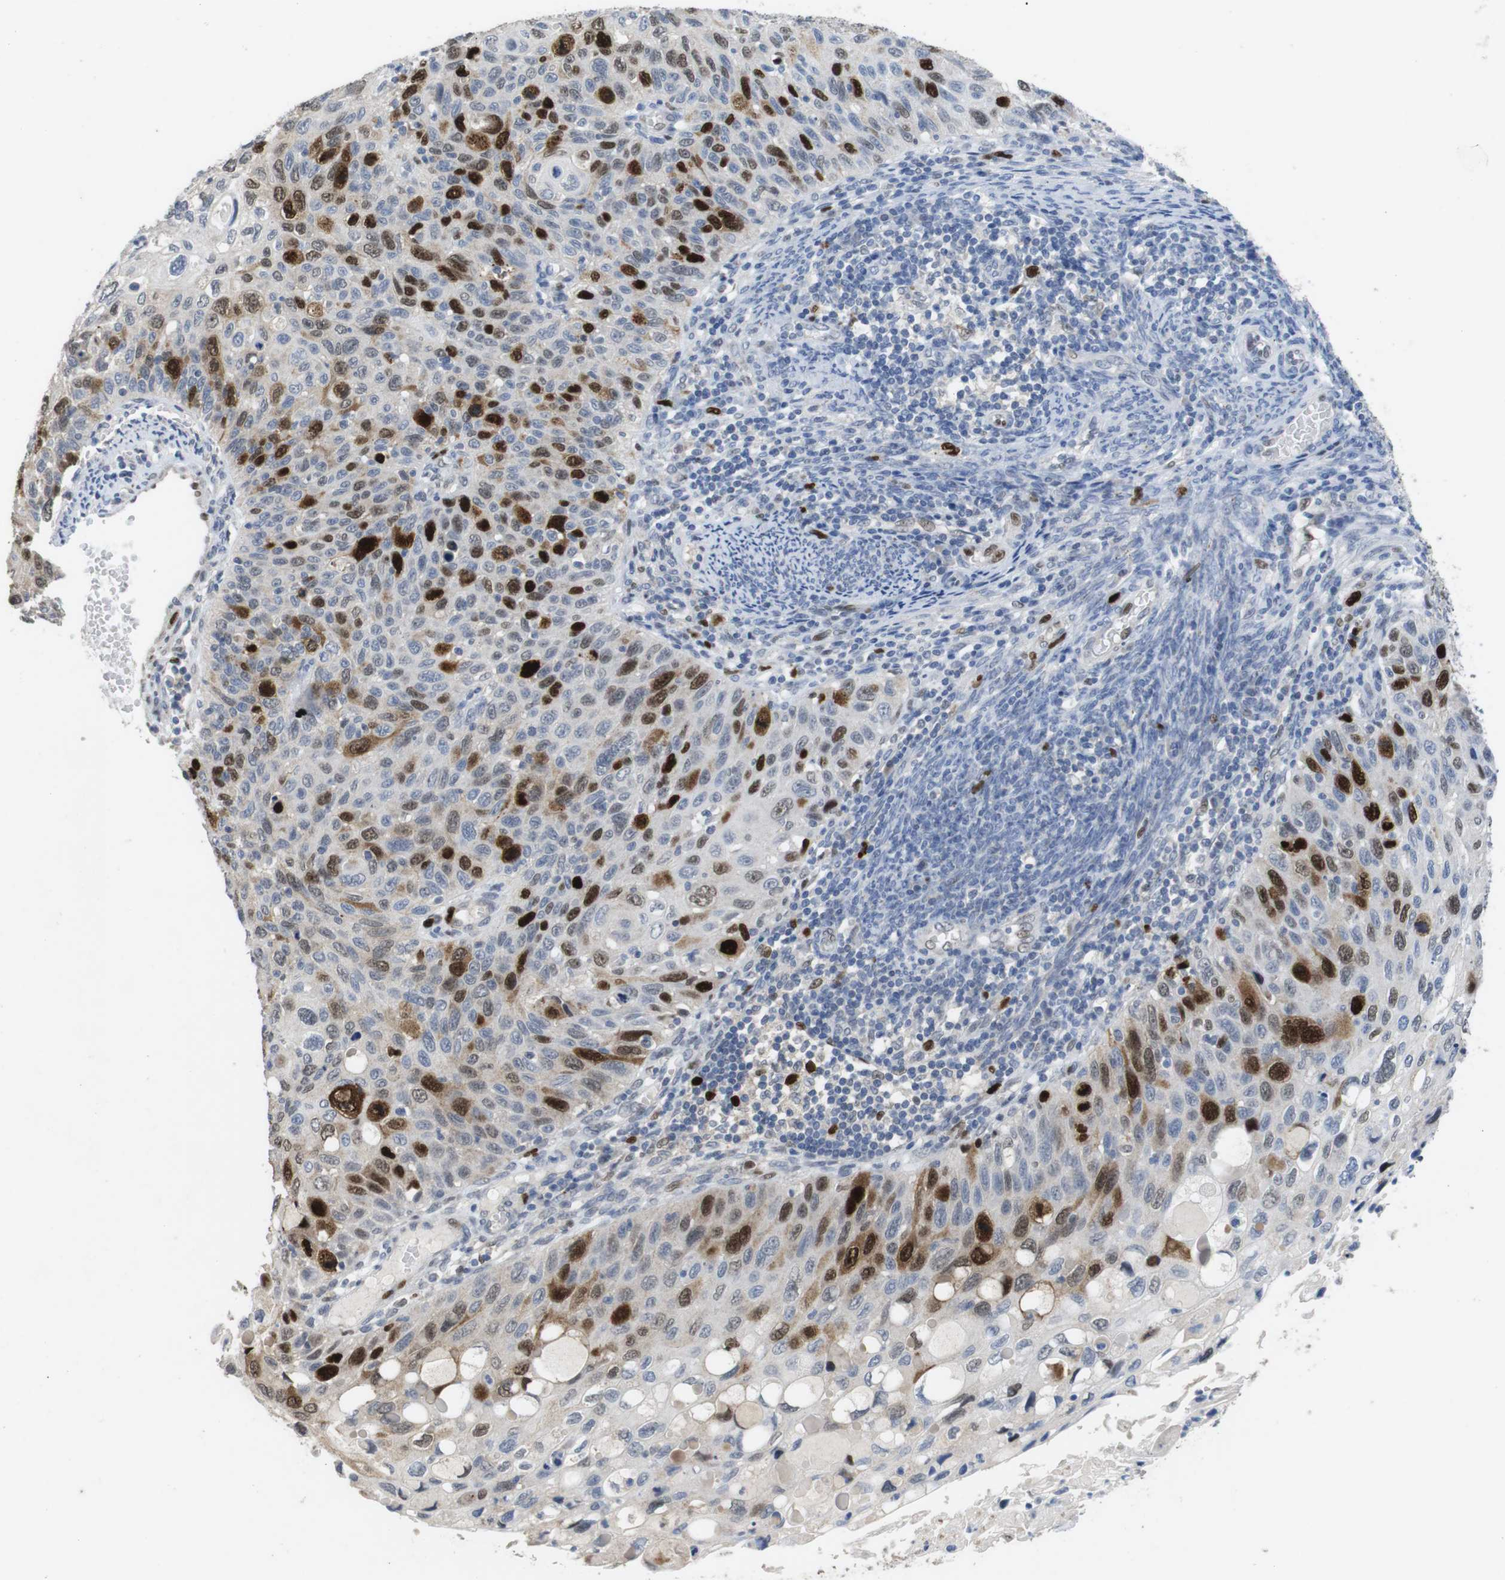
{"staining": {"intensity": "strong", "quantity": "25%-75%", "location": "nuclear"}, "tissue": "cervical cancer", "cell_type": "Tumor cells", "image_type": "cancer", "snomed": [{"axis": "morphology", "description": "Squamous cell carcinoma, NOS"}, {"axis": "topography", "description": "Cervix"}], "caption": "Squamous cell carcinoma (cervical) tissue shows strong nuclear expression in approximately 25%-75% of tumor cells, visualized by immunohistochemistry.", "gene": "KPNA2", "patient": {"sex": "female", "age": 70}}